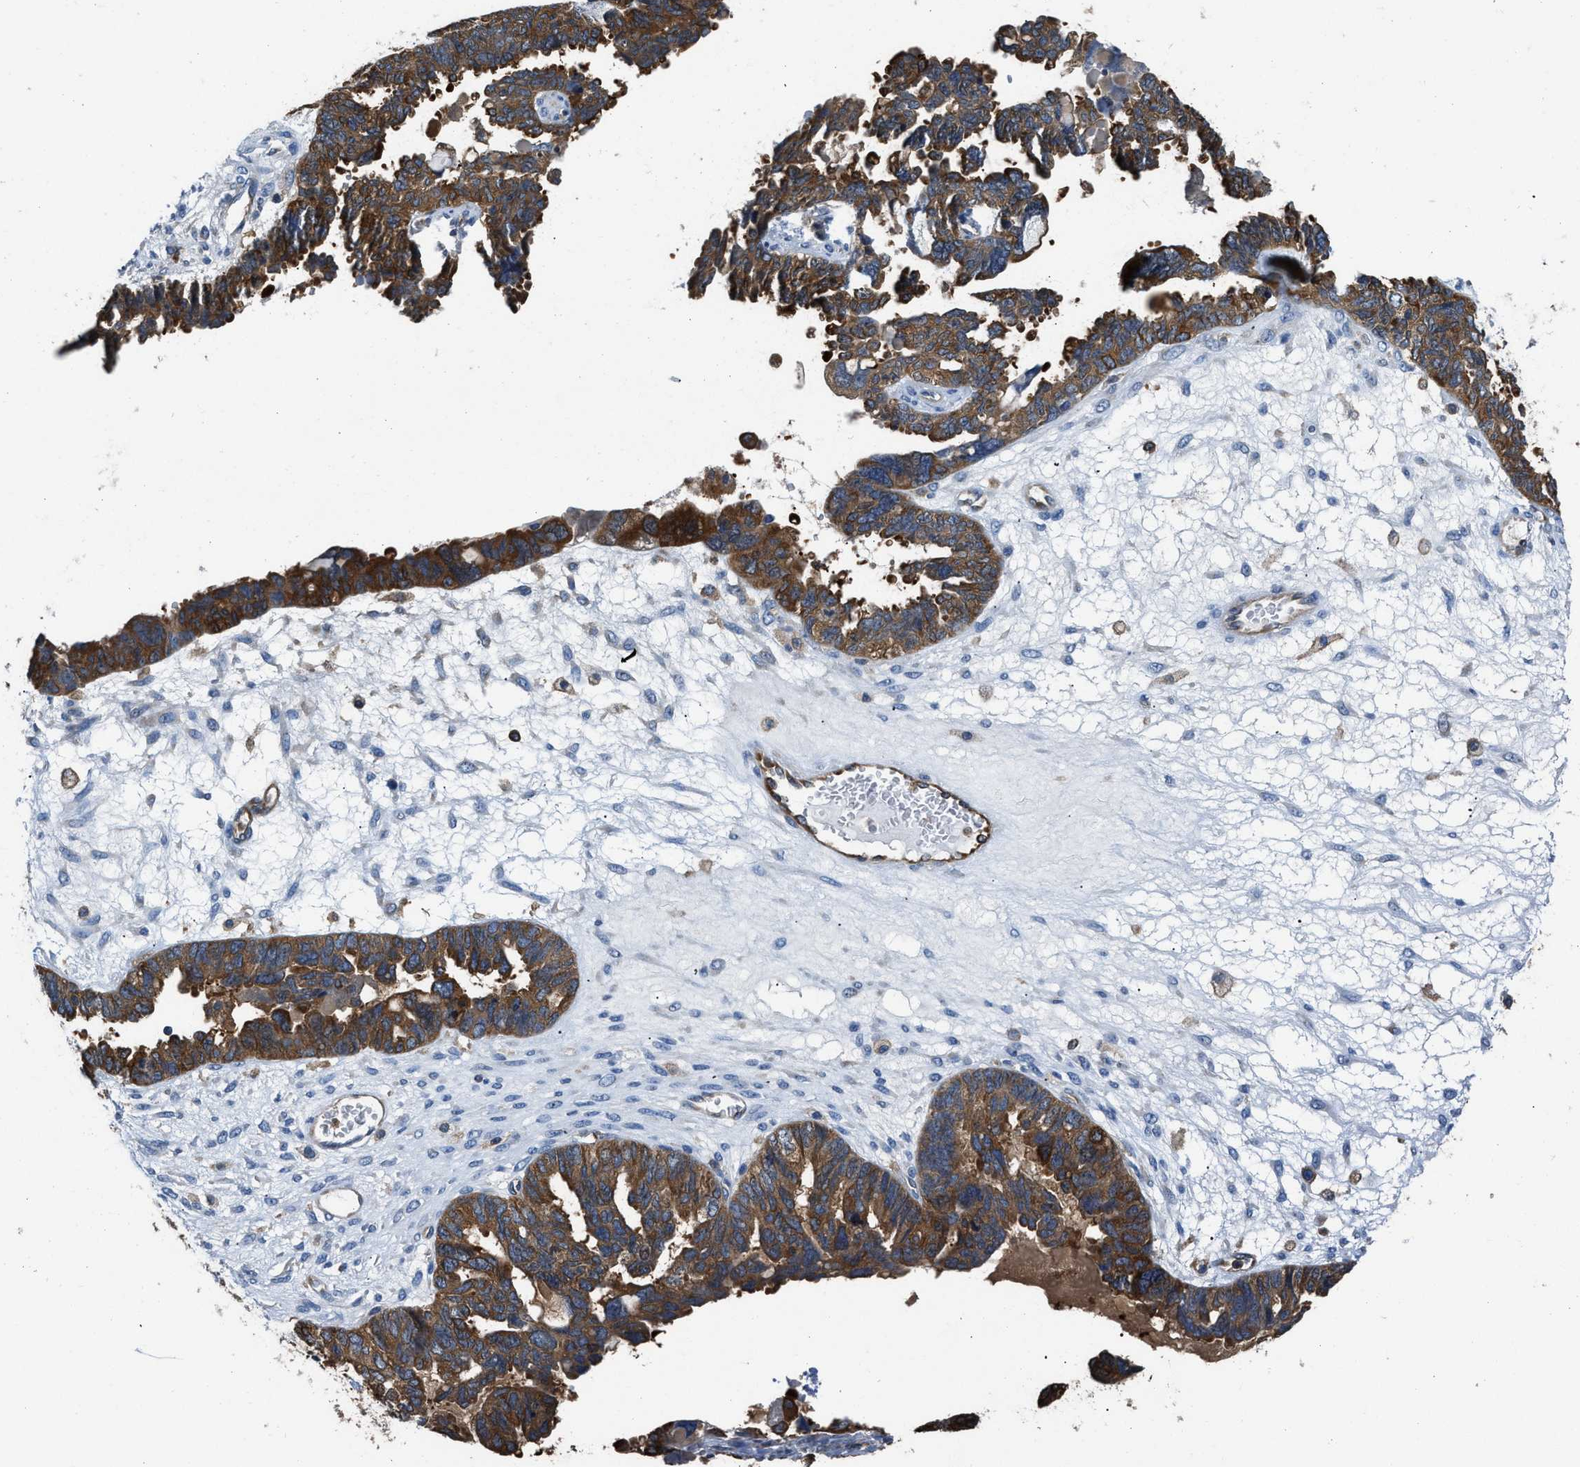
{"staining": {"intensity": "strong", "quantity": ">75%", "location": "cytoplasmic/membranous"}, "tissue": "ovarian cancer", "cell_type": "Tumor cells", "image_type": "cancer", "snomed": [{"axis": "morphology", "description": "Cystadenocarcinoma, serous, NOS"}, {"axis": "topography", "description": "Ovary"}], "caption": "Immunohistochemical staining of human ovarian cancer displays high levels of strong cytoplasmic/membranous protein staining in approximately >75% of tumor cells. The staining was performed using DAB (3,3'-diaminobenzidine), with brown indicating positive protein expression. Nuclei are stained blue with hematoxylin.", "gene": "PKM", "patient": {"sex": "female", "age": 79}}